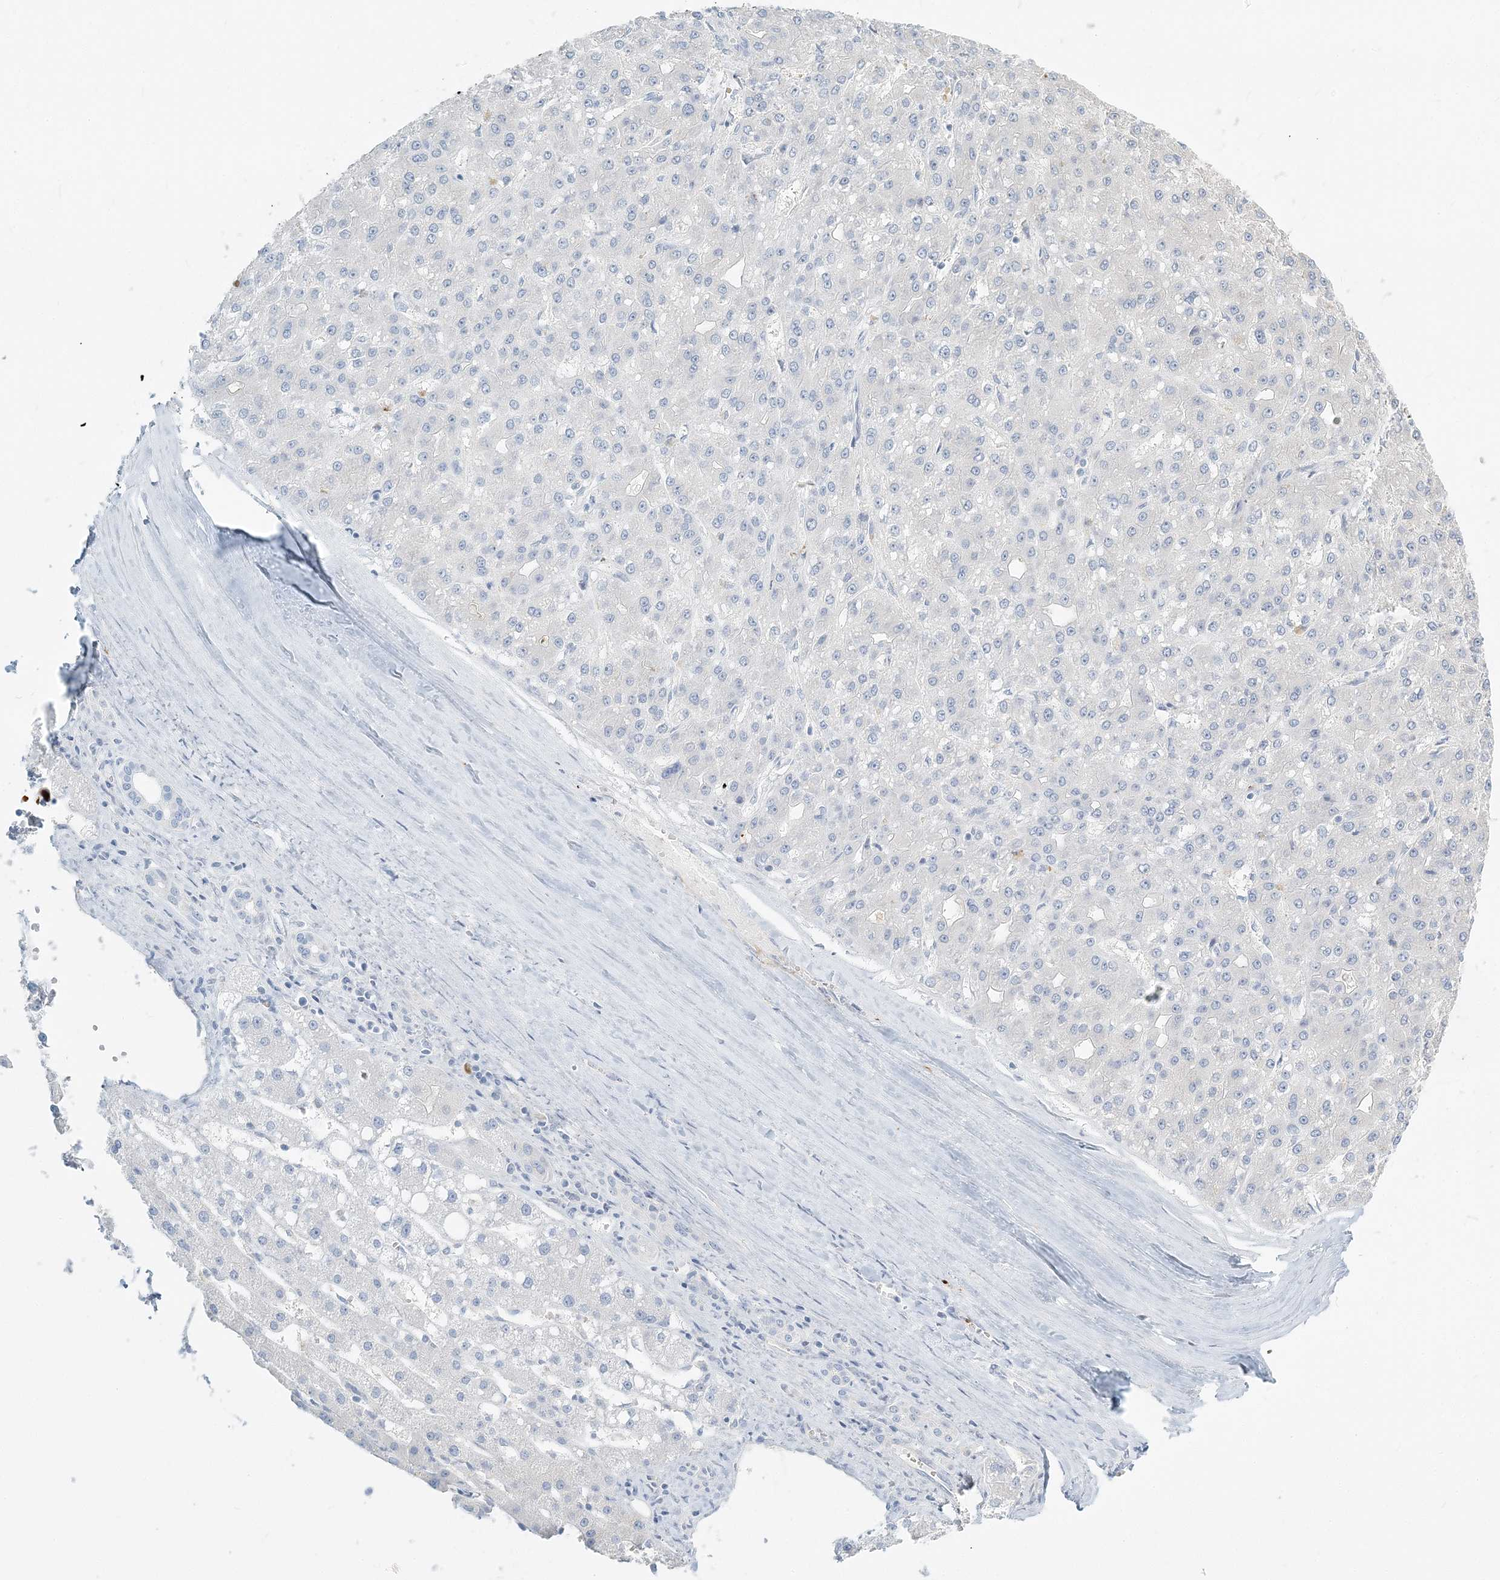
{"staining": {"intensity": "negative", "quantity": "none", "location": "none"}, "tissue": "liver cancer", "cell_type": "Tumor cells", "image_type": "cancer", "snomed": [{"axis": "morphology", "description": "Carcinoma, Hepatocellular, NOS"}, {"axis": "topography", "description": "Liver"}], "caption": "DAB (3,3'-diaminobenzidine) immunohistochemical staining of human liver cancer exhibits no significant positivity in tumor cells.", "gene": "NAA11", "patient": {"sex": "male", "age": 67}}